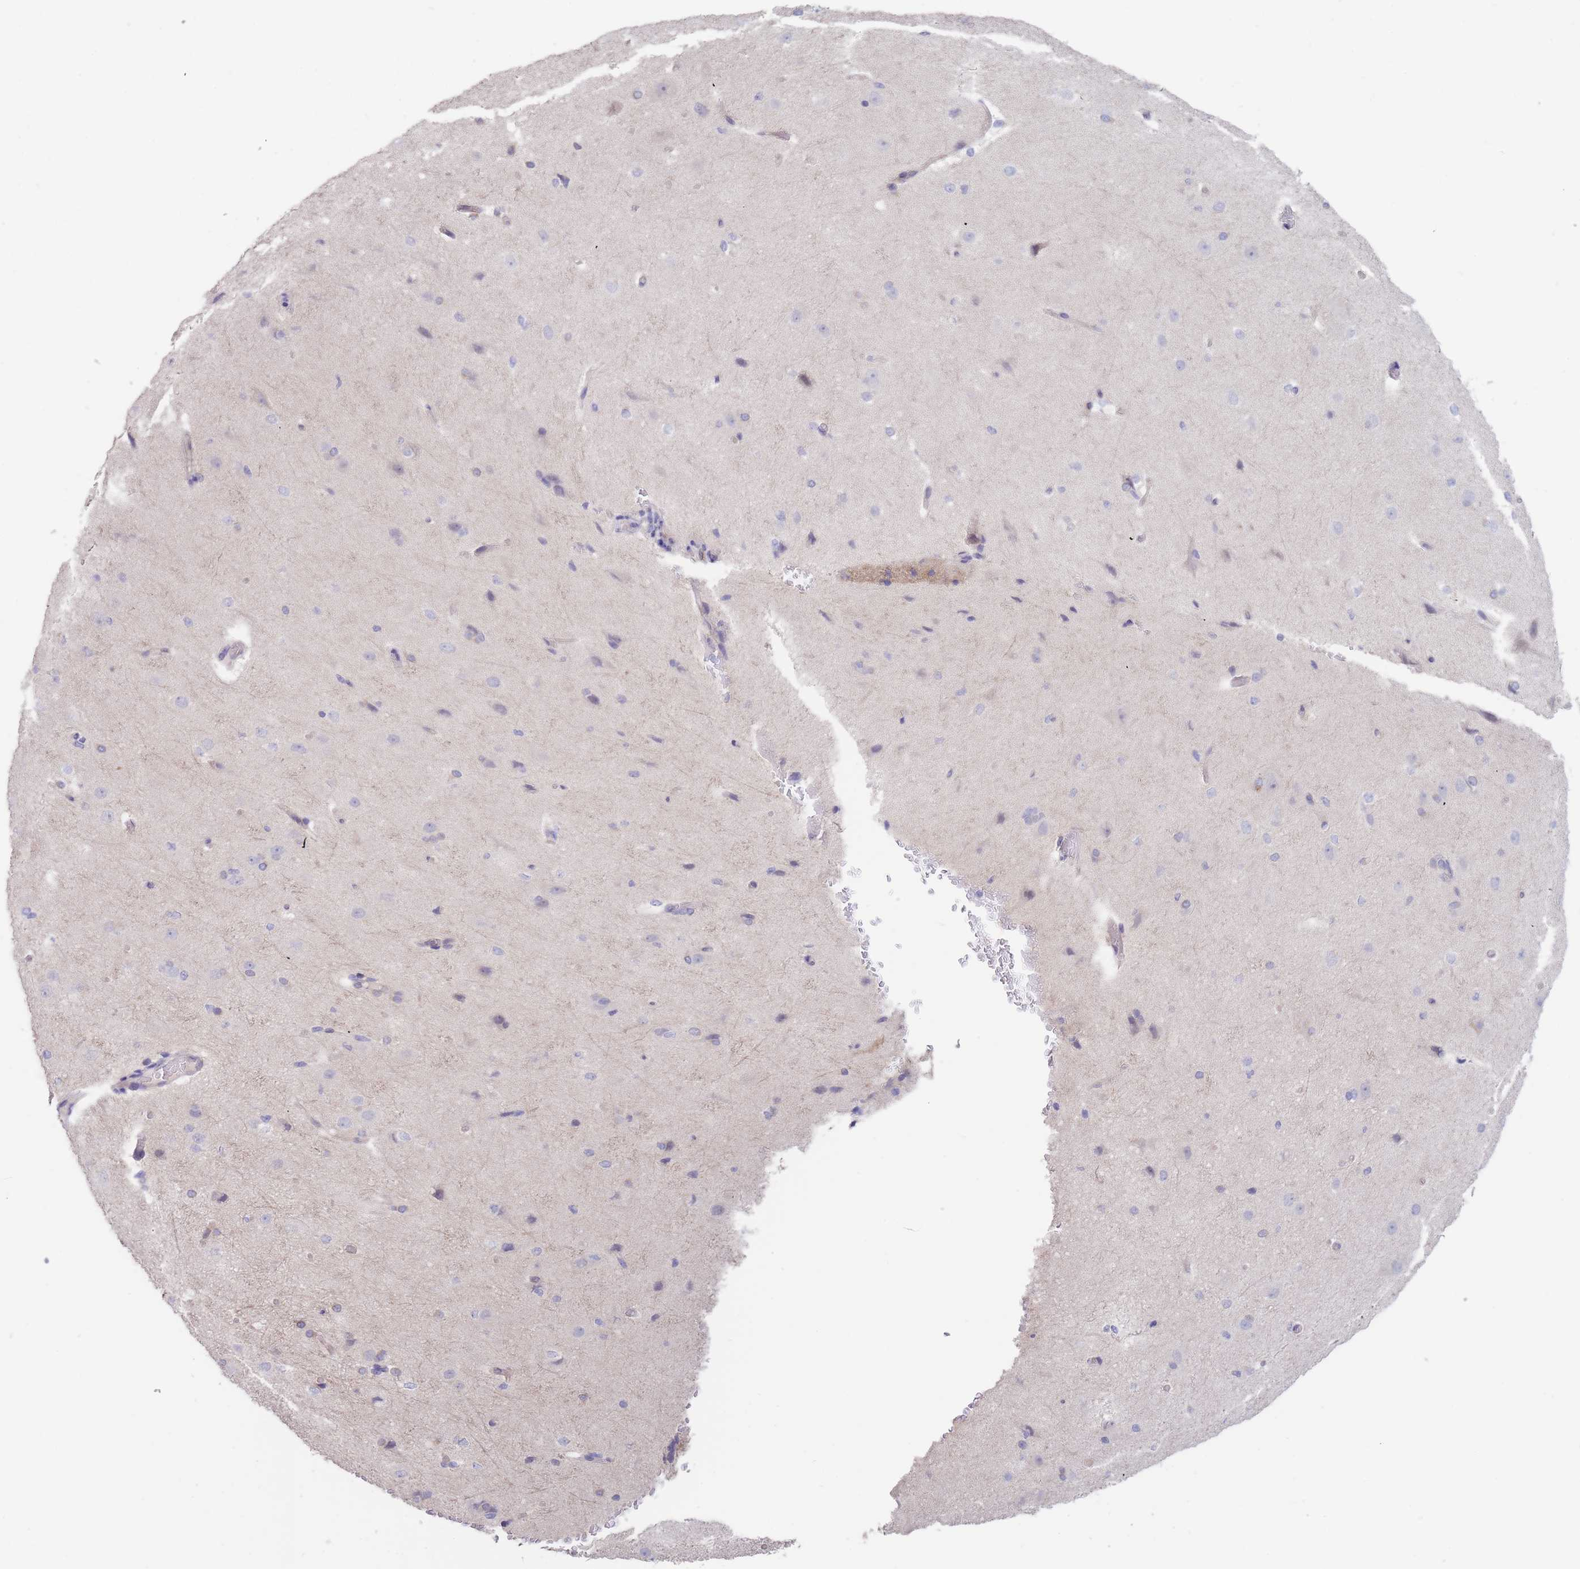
{"staining": {"intensity": "negative", "quantity": "none", "location": "none"}, "tissue": "cerebral cortex", "cell_type": "Endothelial cells", "image_type": "normal", "snomed": [{"axis": "morphology", "description": "Normal tissue, NOS"}, {"axis": "morphology", "description": "Inflammation, NOS"}, {"axis": "topography", "description": "Cerebral cortex"}], "caption": "This is an IHC histopathology image of benign cerebral cortex. There is no staining in endothelial cells.", "gene": "ZNF281", "patient": {"sex": "male", "age": 6}}